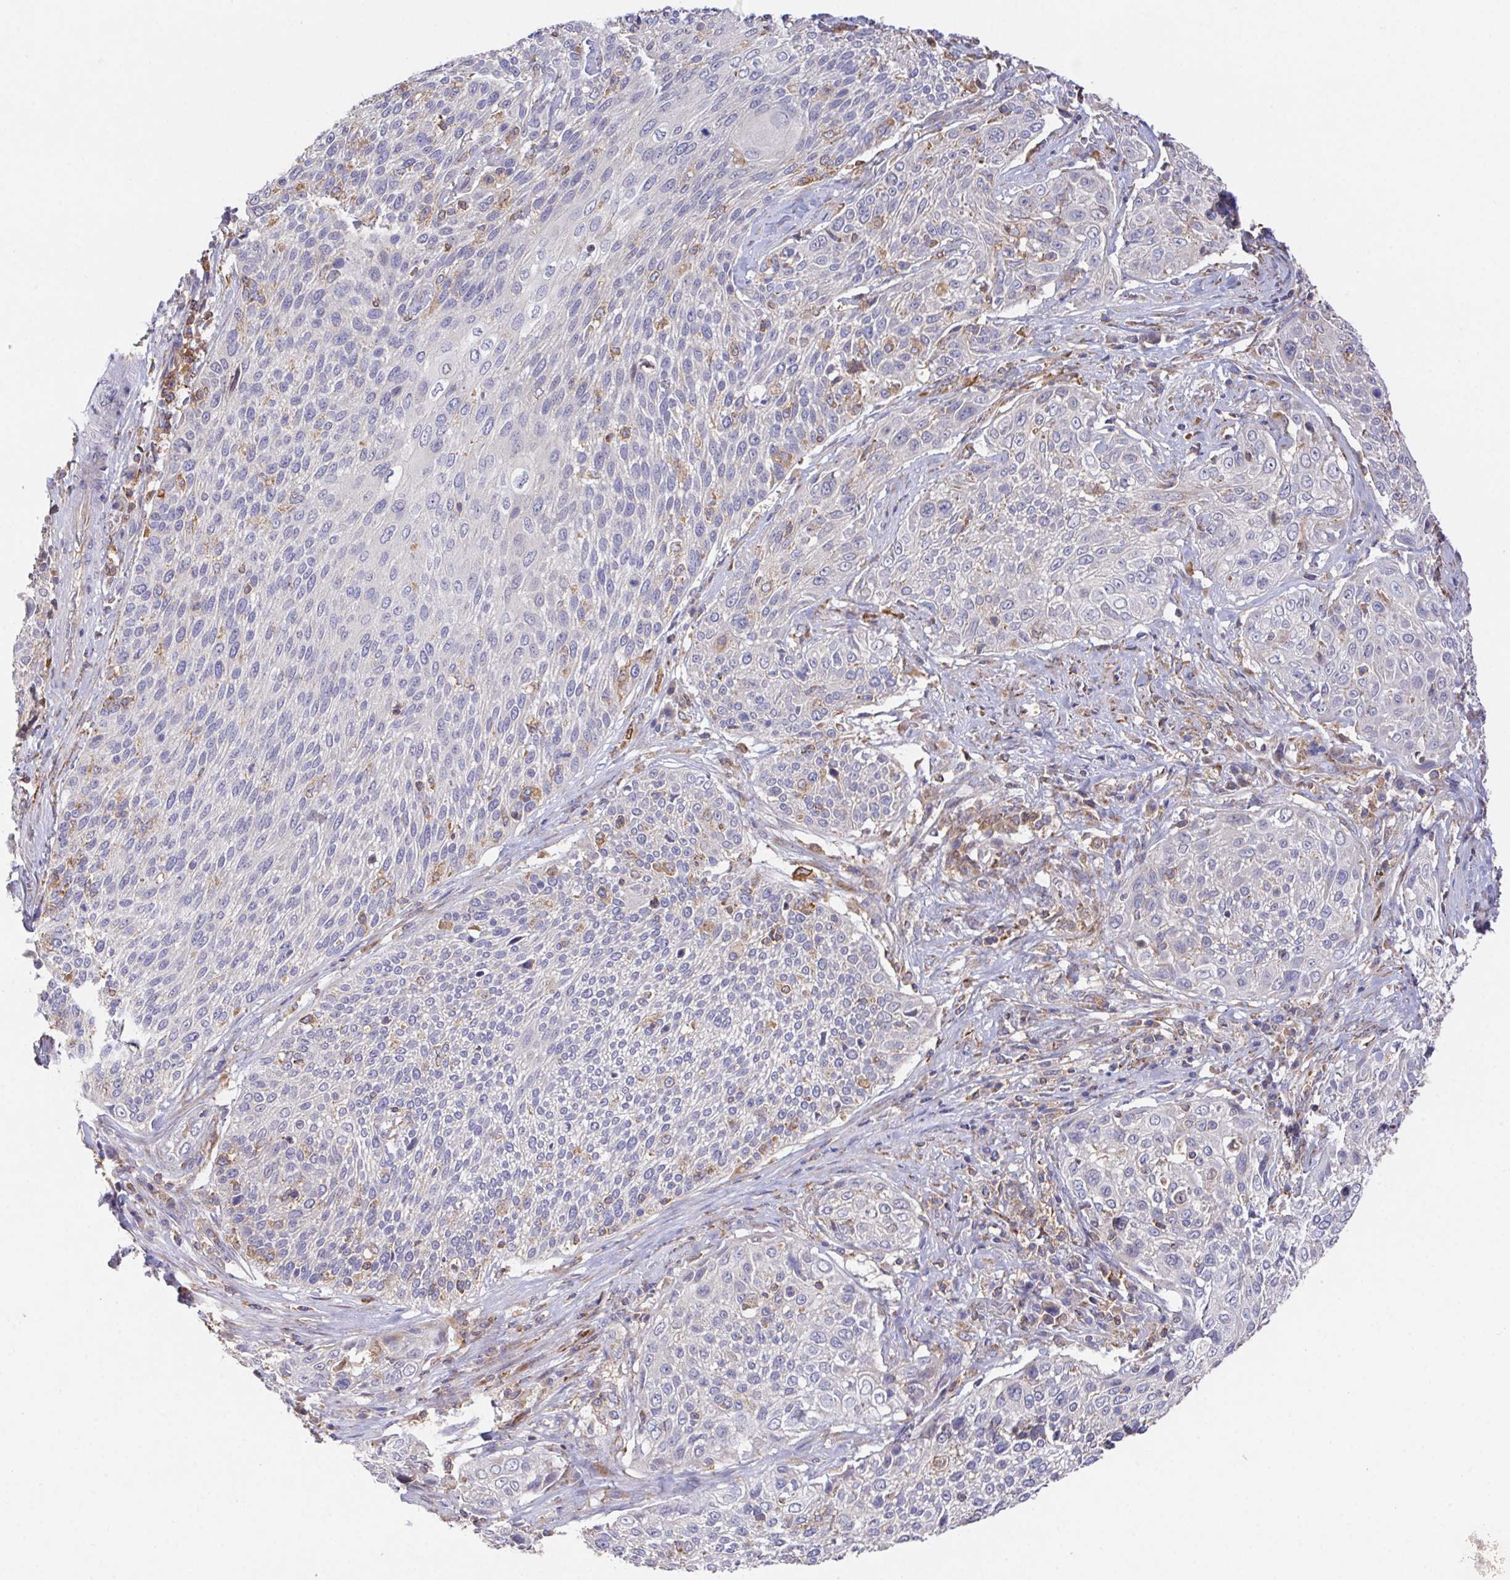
{"staining": {"intensity": "negative", "quantity": "none", "location": "none"}, "tissue": "cervical cancer", "cell_type": "Tumor cells", "image_type": "cancer", "snomed": [{"axis": "morphology", "description": "Squamous cell carcinoma, NOS"}, {"axis": "topography", "description": "Cervix"}], "caption": "Immunohistochemical staining of human squamous cell carcinoma (cervical) displays no significant staining in tumor cells.", "gene": "FAM241A", "patient": {"sex": "female", "age": 31}}